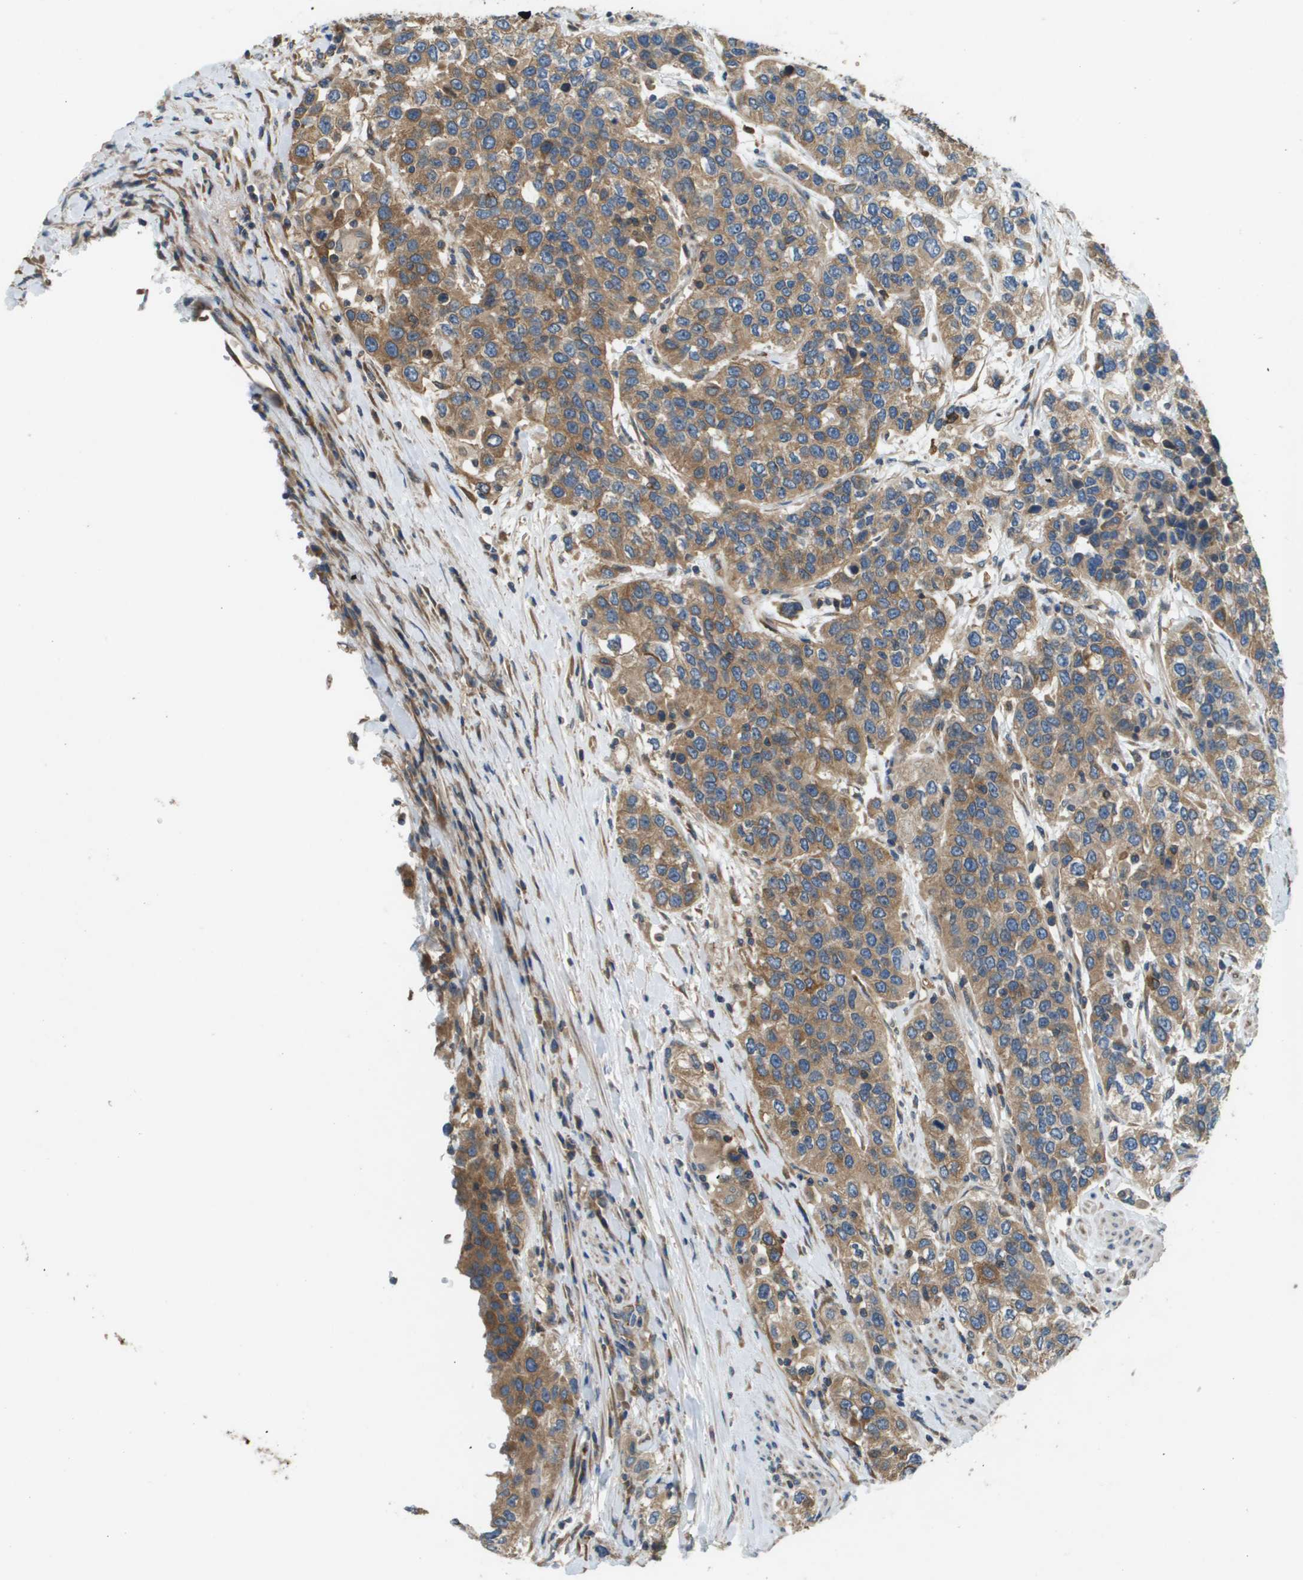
{"staining": {"intensity": "moderate", "quantity": ">75%", "location": "cytoplasmic/membranous"}, "tissue": "urothelial cancer", "cell_type": "Tumor cells", "image_type": "cancer", "snomed": [{"axis": "morphology", "description": "Urothelial carcinoma, High grade"}, {"axis": "topography", "description": "Urinary bladder"}], "caption": "Urothelial cancer stained for a protein (brown) demonstrates moderate cytoplasmic/membranous positive staining in about >75% of tumor cells.", "gene": "SAMSN1", "patient": {"sex": "female", "age": 80}}